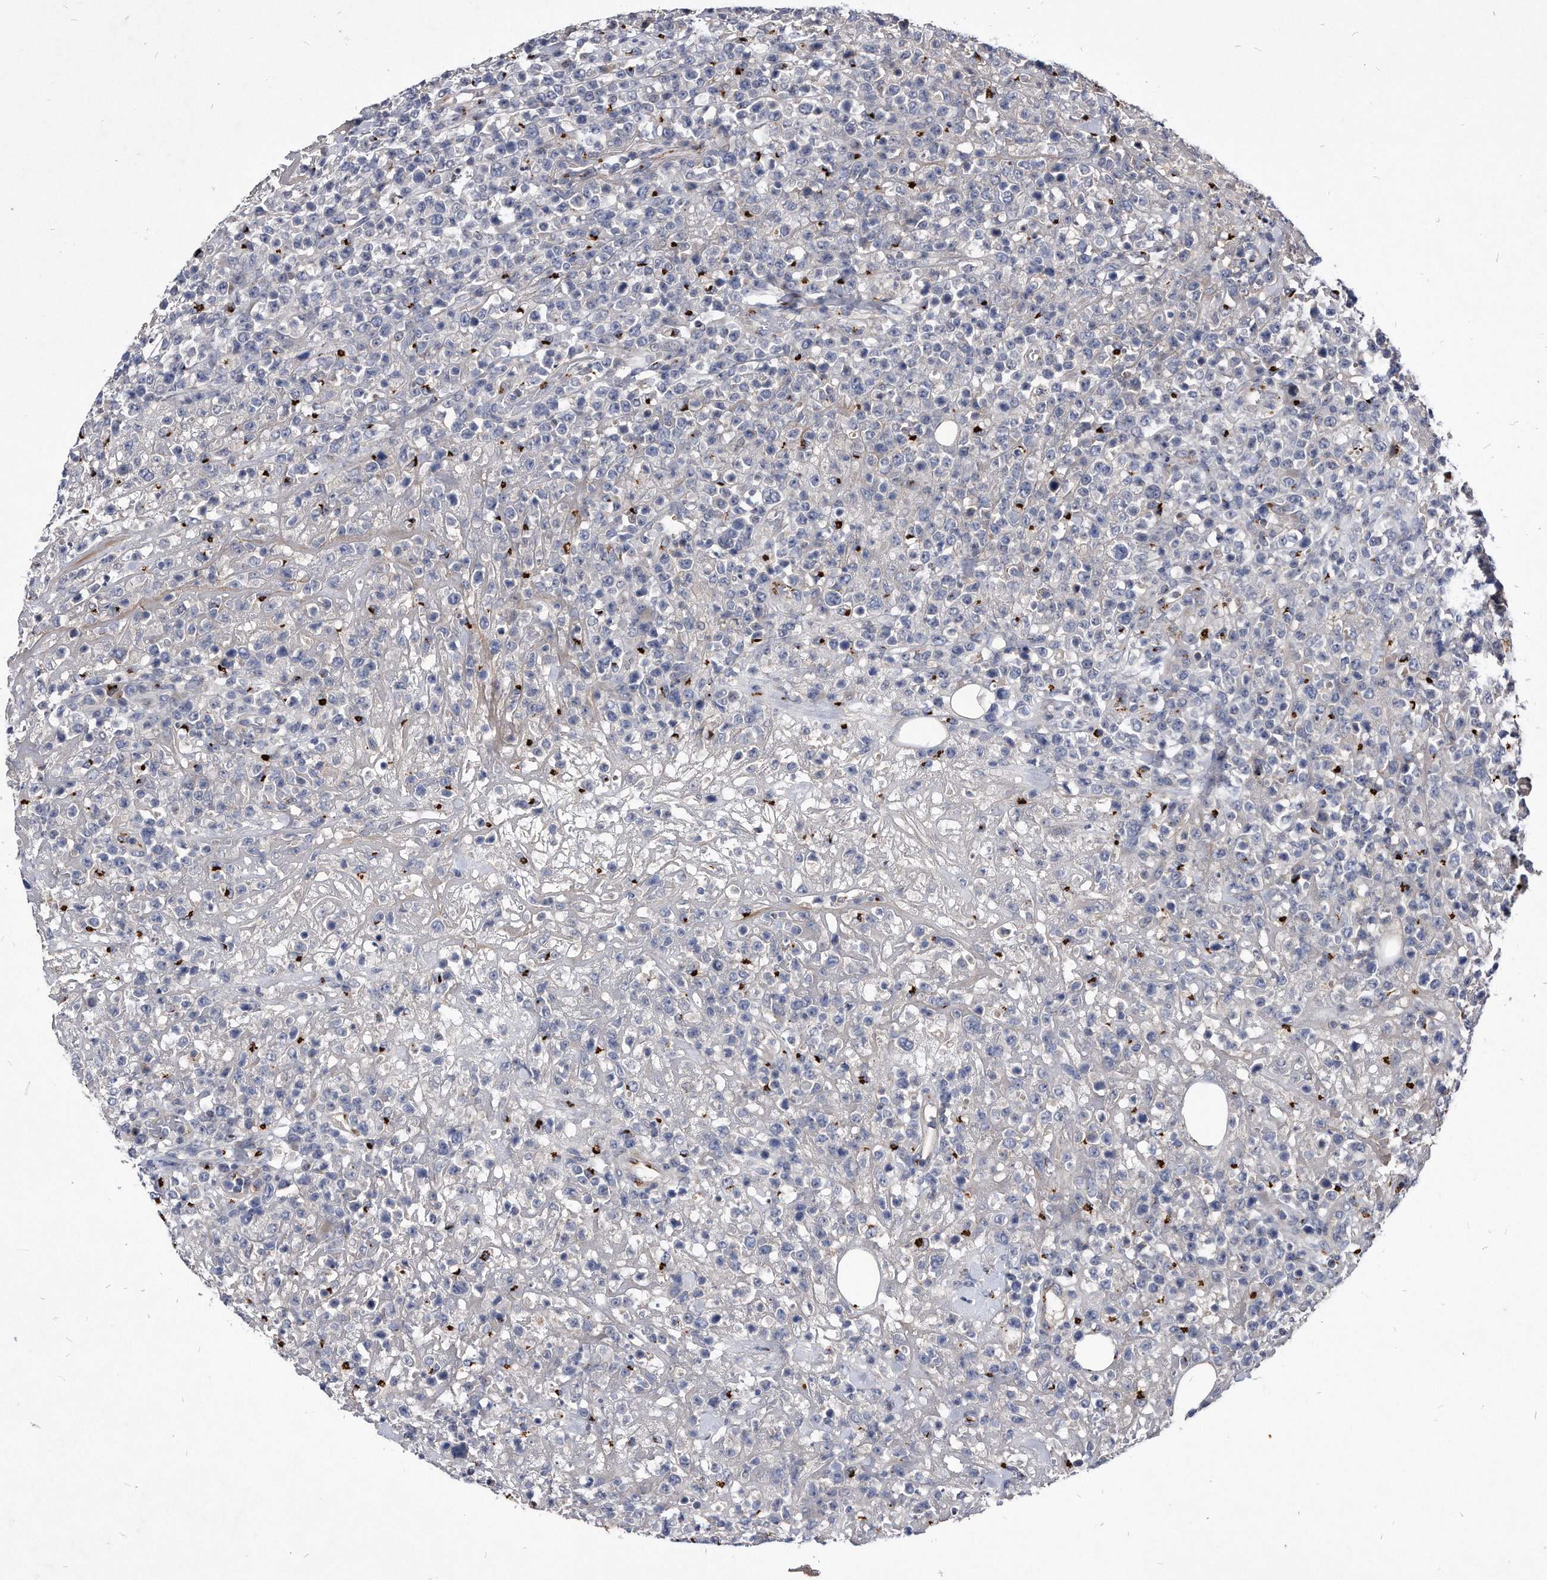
{"staining": {"intensity": "negative", "quantity": "none", "location": "none"}, "tissue": "lymphoma", "cell_type": "Tumor cells", "image_type": "cancer", "snomed": [{"axis": "morphology", "description": "Malignant lymphoma, non-Hodgkin's type, High grade"}, {"axis": "topography", "description": "Colon"}], "caption": "Lymphoma stained for a protein using IHC reveals no expression tumor cells.", "gene": "MGAT4A", "patient": {"sex": "female", "age": 53}}